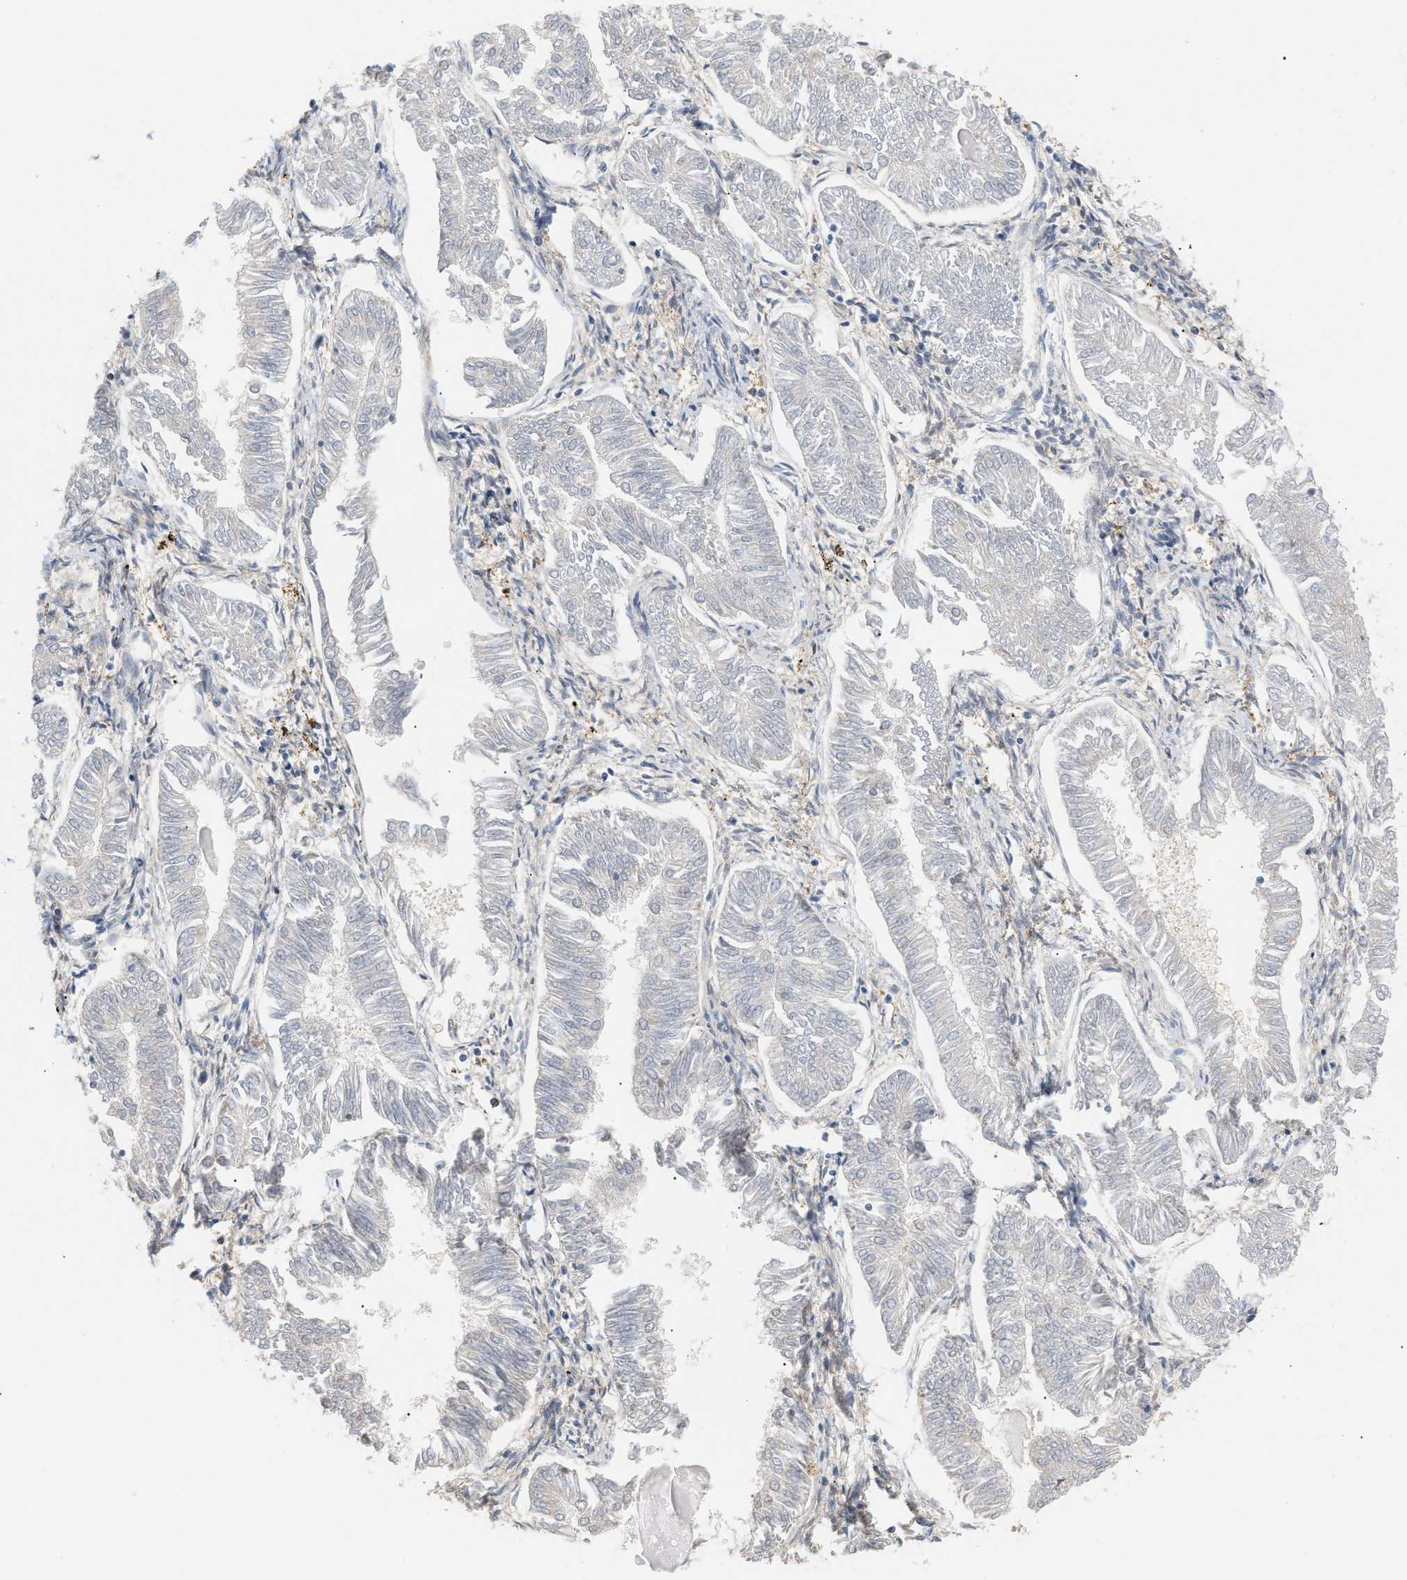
{"staining": {"intensity": "negative", "quantity": "none", "location": "none"}, "tissue": "endometrial cancer", "cell_type": "Tumor cells", "image_type": "cancer", "snomed": [{"axis": "morphology", "description": "Adenocarcinoma, NOS"}, {"axis": "topography", "description": "Endometrium"}], "caption": "This is an immunohistochemistry photomicrograph of human endometrial cancer (adenocarcinoma). There is no expression in tumor cells.", "gene": "PYCARD", "patient": {"sex": "female", "age": 53}}